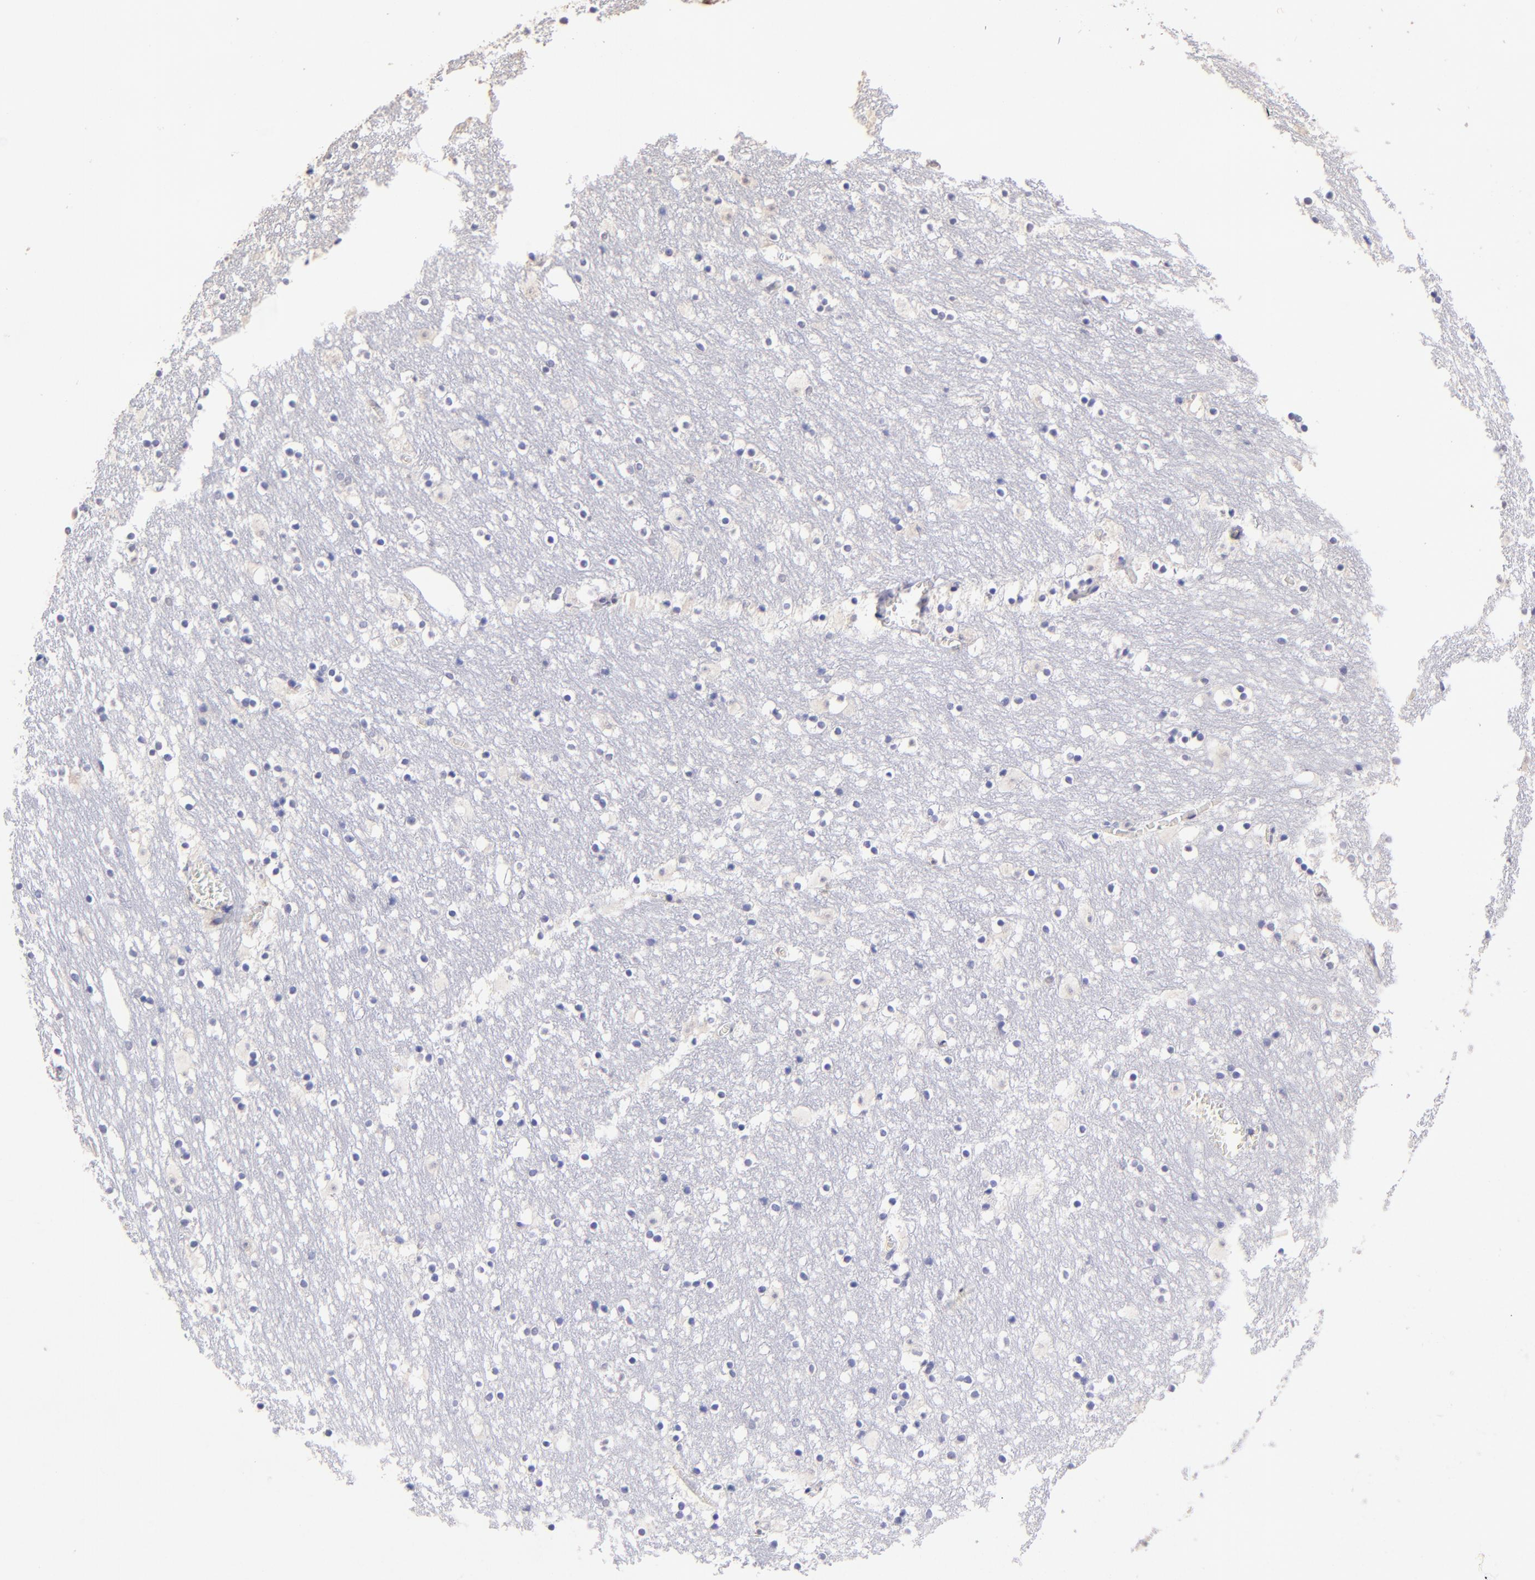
{"staining": {"intensity": "negative", "quantity": "none", "location": "none"}, "tissue": "caudate", "cell_type": "Glial cells", "image_type": "normal", "snomed": [{"axis": "morphology", "description": "Normal tissue, NOS"}, {"axis": "topography", "description": "Lateral ventricle wall"}], "caption": "Glial cells are negative for brown protein staining in normal caudate. The staining is performed using DAB (3,3'-diaminobenzidine) brown chromogen with nuclei counter-stained in using hematoxylin.", "gene": "DNMT1", "patient": {"sex": "male", "age": 45}}